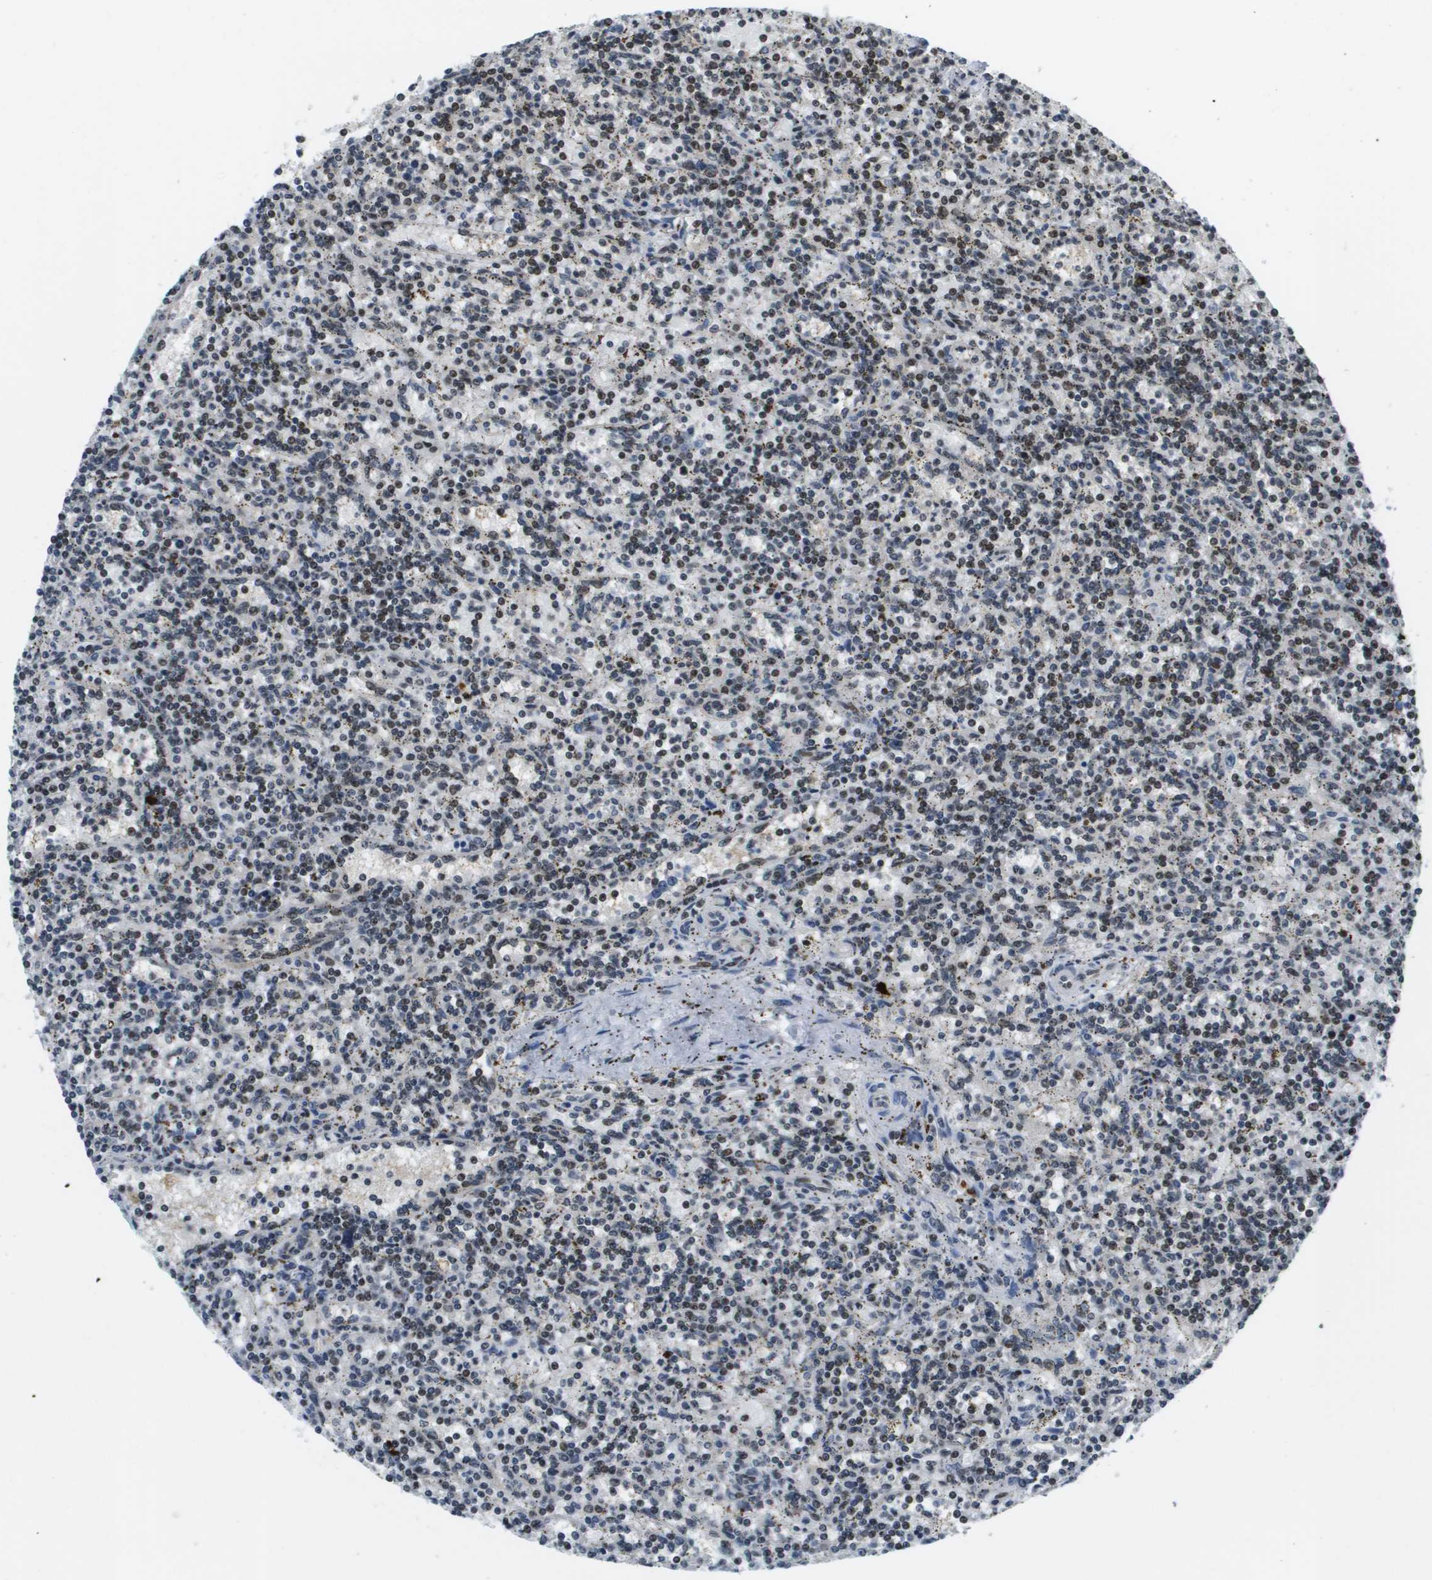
{"staining": {"intensity": "moderate", "quantity": "25%-75%", "location": "nuclear"}, "tissue": "lymphoma", "cell_type": "Tumor cells", "image_type": "cancer", "snomed": [{"axis": "morphology", "description": "Malignant lymphoma, non-Hodgkin's type, Low grade"}, {"axis": "topography", "description": "Spleen"}], "caption": "Immunohistochemistry (IHC) photomicrograph of human low-grade malignant lymphoma, non-Hodgkin's type stained for a protein (brown), which demonstrates medium levels of moderate nuclear expression in approximately 25%-75% of tumor cells.", "gene": "RECQL4", "patient": {"sex": "male", "age": 73}}